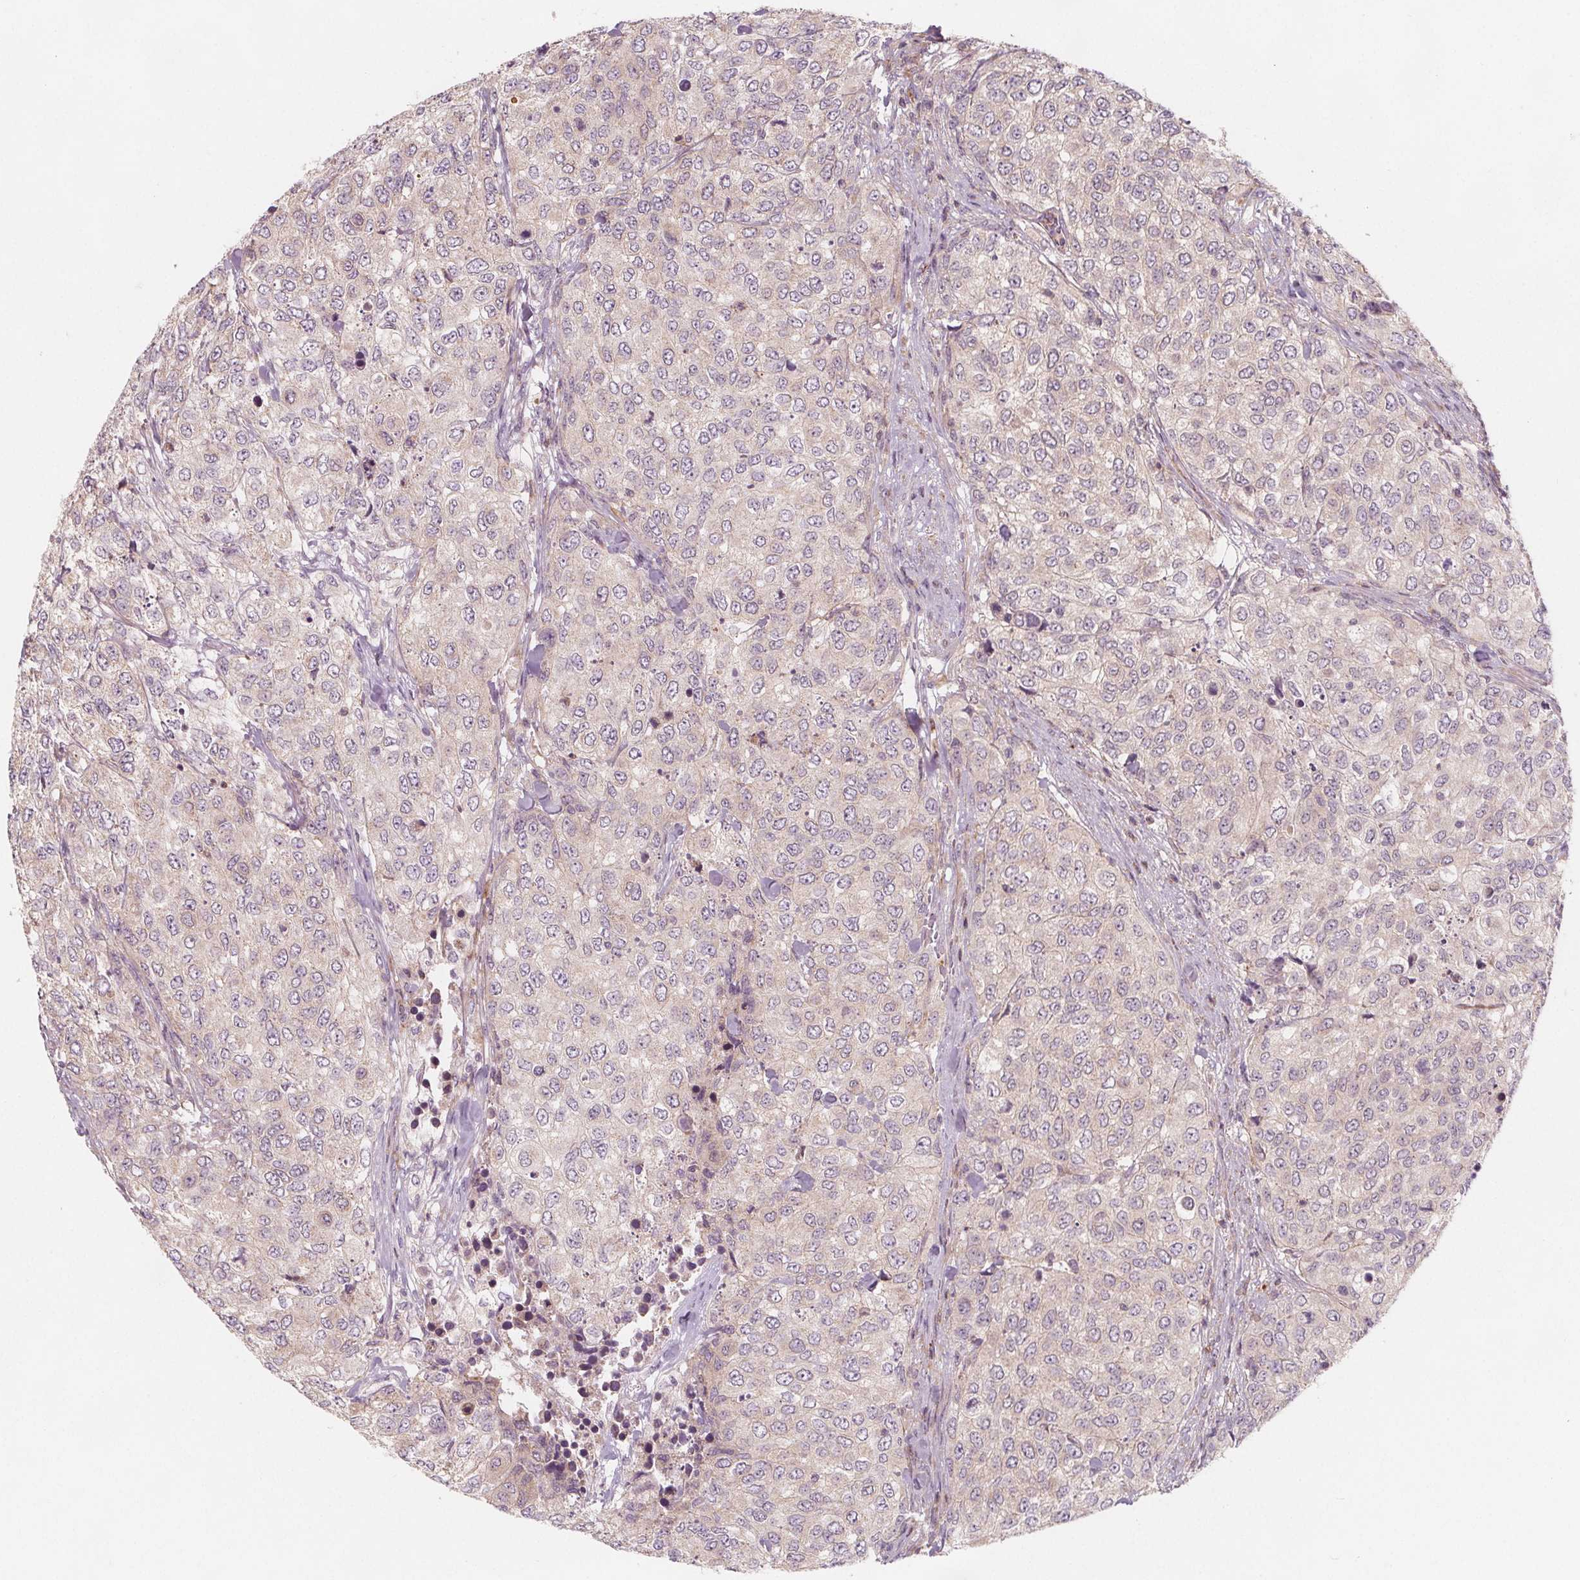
{"staining": {"intensity": "negative", "quantity": "none", "location": "none"}, "tissue": "urothelial cancer", "cell_type": "Tumor cells", "image_type": "cancer", "snomed": [{"axis": "morphology", "description": "Urothelial carcinoma, High grade"}, {"axis": "topography", "description": "Urinary bladder"}], "caption": "The micrograph exhibits no staining of tumor cells in urothelial cancer.", "gene": "ADAM33", "patient": {"sex": "female", "age": 78}}